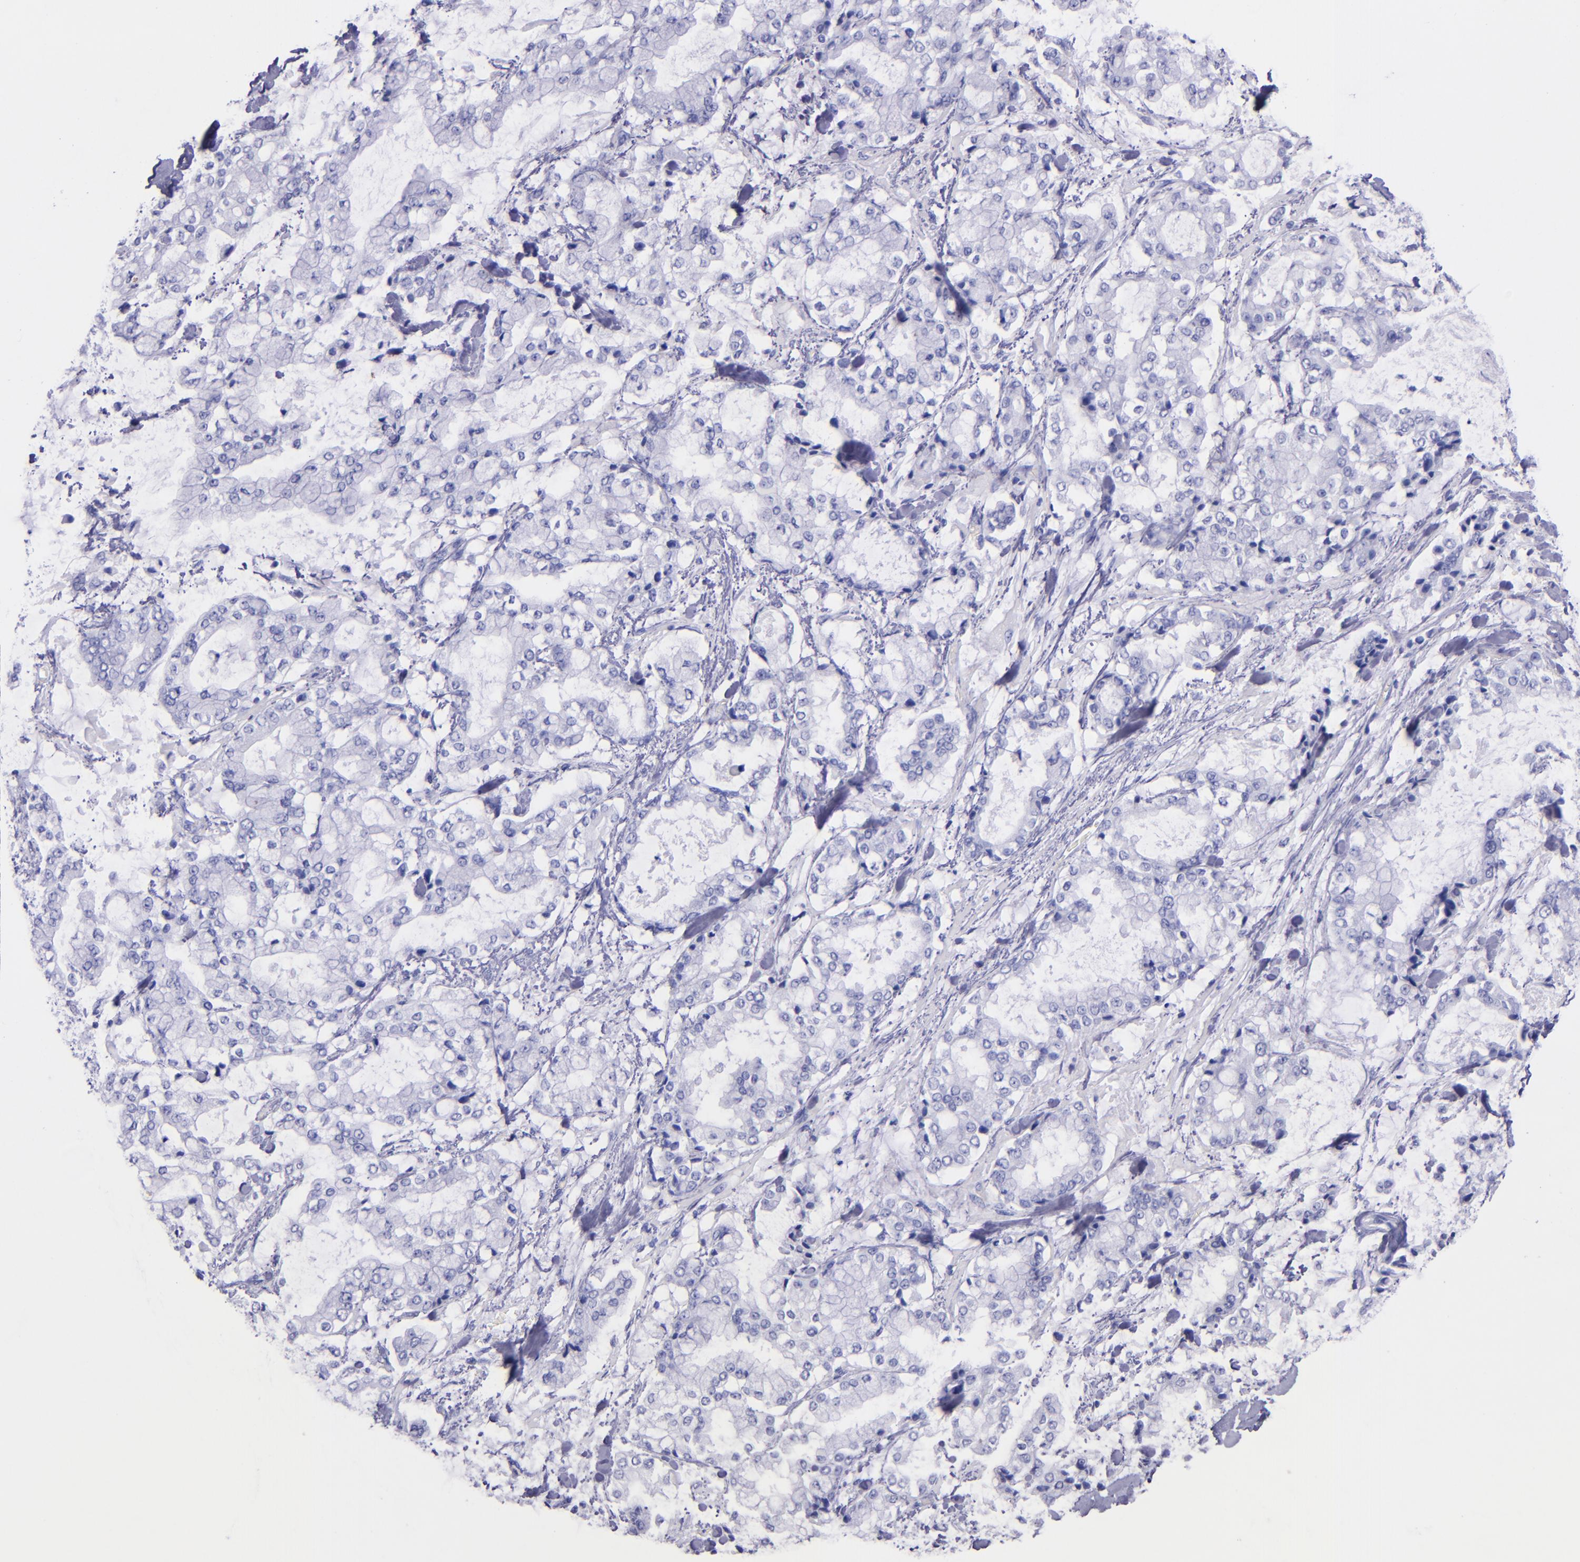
{"staining": {"intensity": "negative", "quantity": "none", "location": "none"}, "tissue": "stomach cancer", "cell_type": "Tumor cells", "image_type": "cancer", "snomed": [{"axis": "morphology", "description": "Normal tissue, NOS"}, {"axis": "morphology", "description": "Adenocarcinoma, NOS"}, {"axis": "topography", "description": "Stomach, upper"}, {"axis": "topography", "description": "Stomach"}], "caption": "A histopathology image of human stomach cancer (adenocarcinoma) is negative for staining in tumor cells.", "gene": "LAG3", "patient": {"sex": "male", "age": 76}}